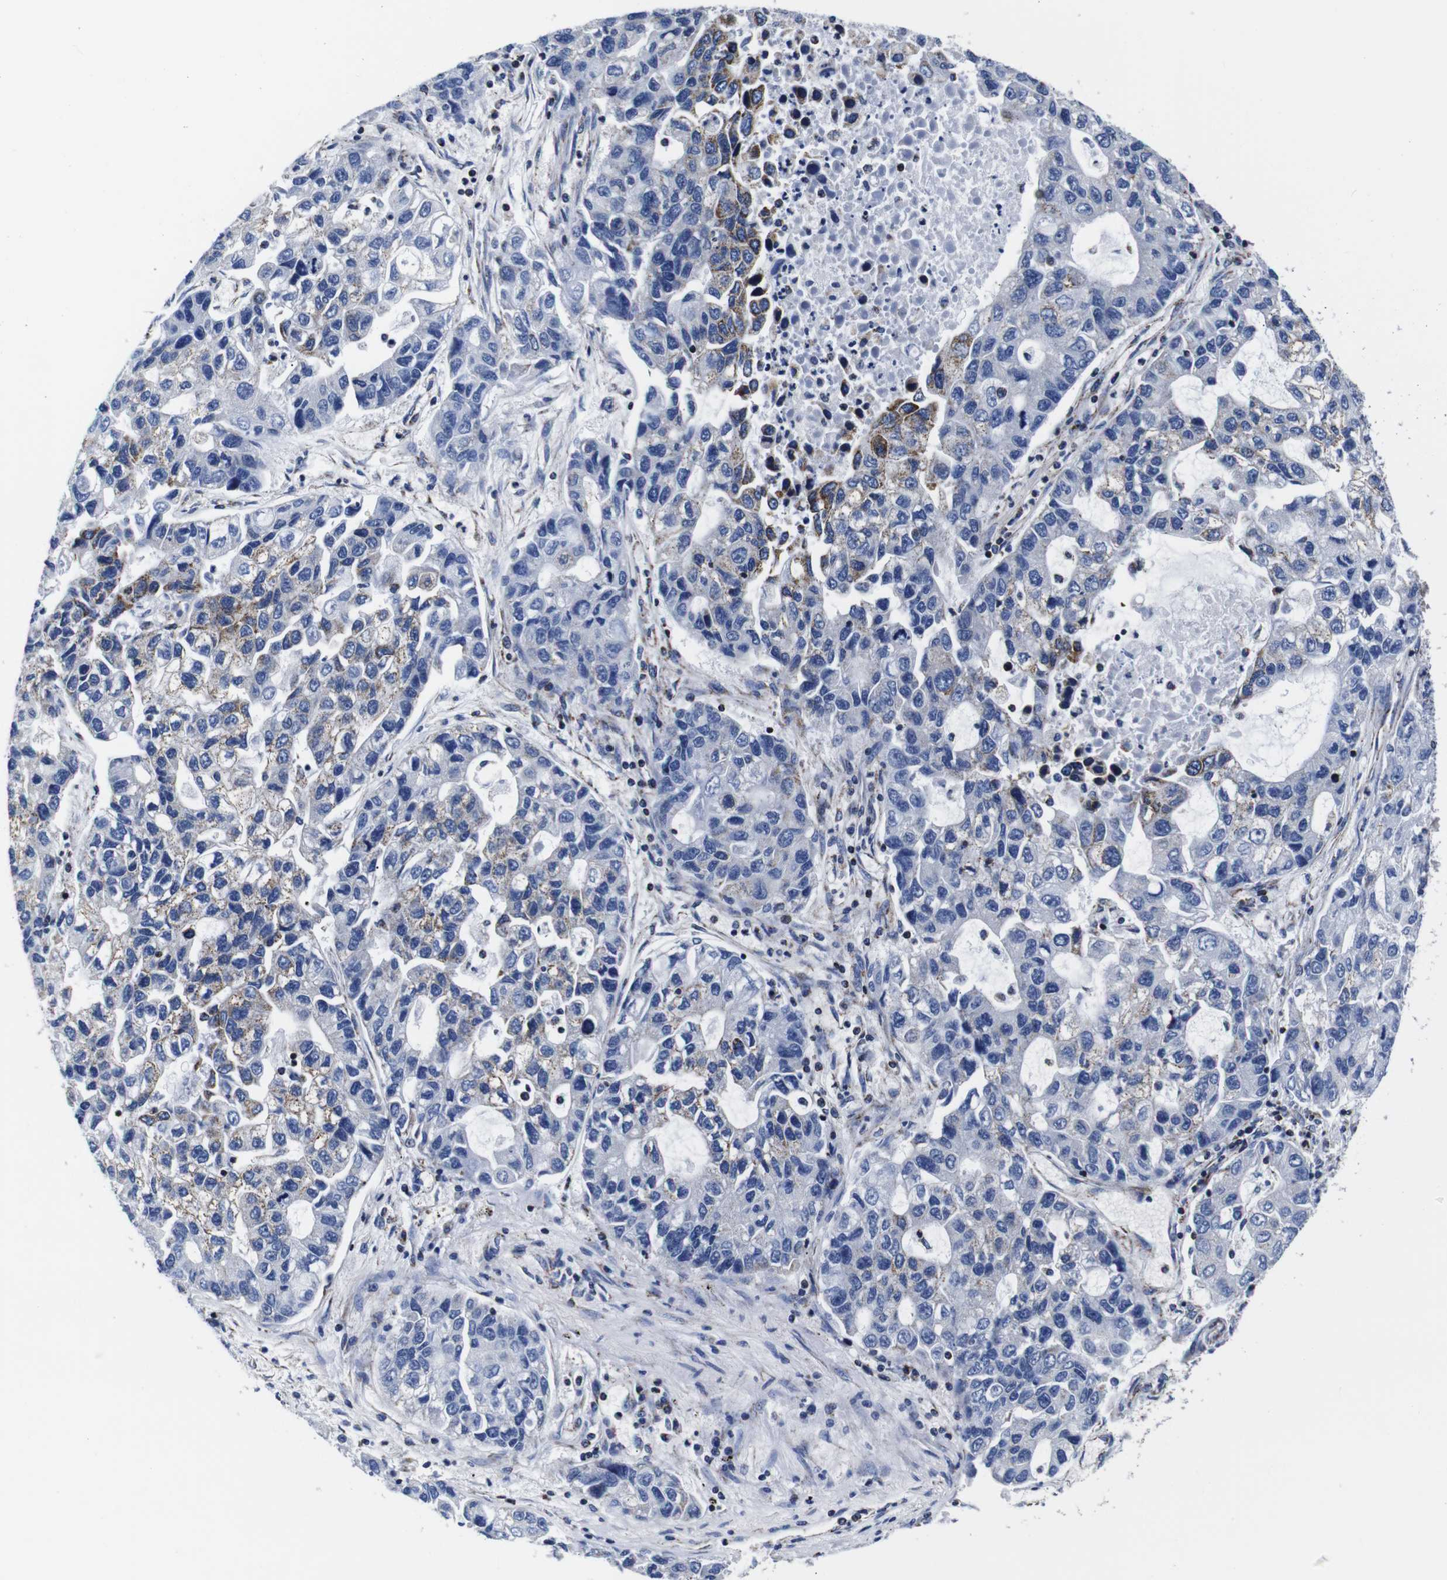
{"staining": {"intensity": "moderate", "quantity": "<25%", "location": "cytoplasmic/membranous"}, "tissue": "lung cancer", "cell_type": "Tumor cells", "image_type": "cancer", "snomed": [{"axis": "morphology", "description": "Adenocarcinoma, NOS"}, {"axis": "topography", "description": "Lung"}], "caption": "IHC staining of lung adenocarcinoma, which exhibits low levels of moderate cytoplasmic/membranous staining in about <25% of tumor cells indicating moderate cytoplasmic/membranous protein expression. The staining was performed using DAB (3,3'-diaminobenzidine) (brown) for protein detection and nuclei were counterstained in hematoxylin (blue).", "gene": "FKBP9", "patient": {"sex": "female", "age": 51}}